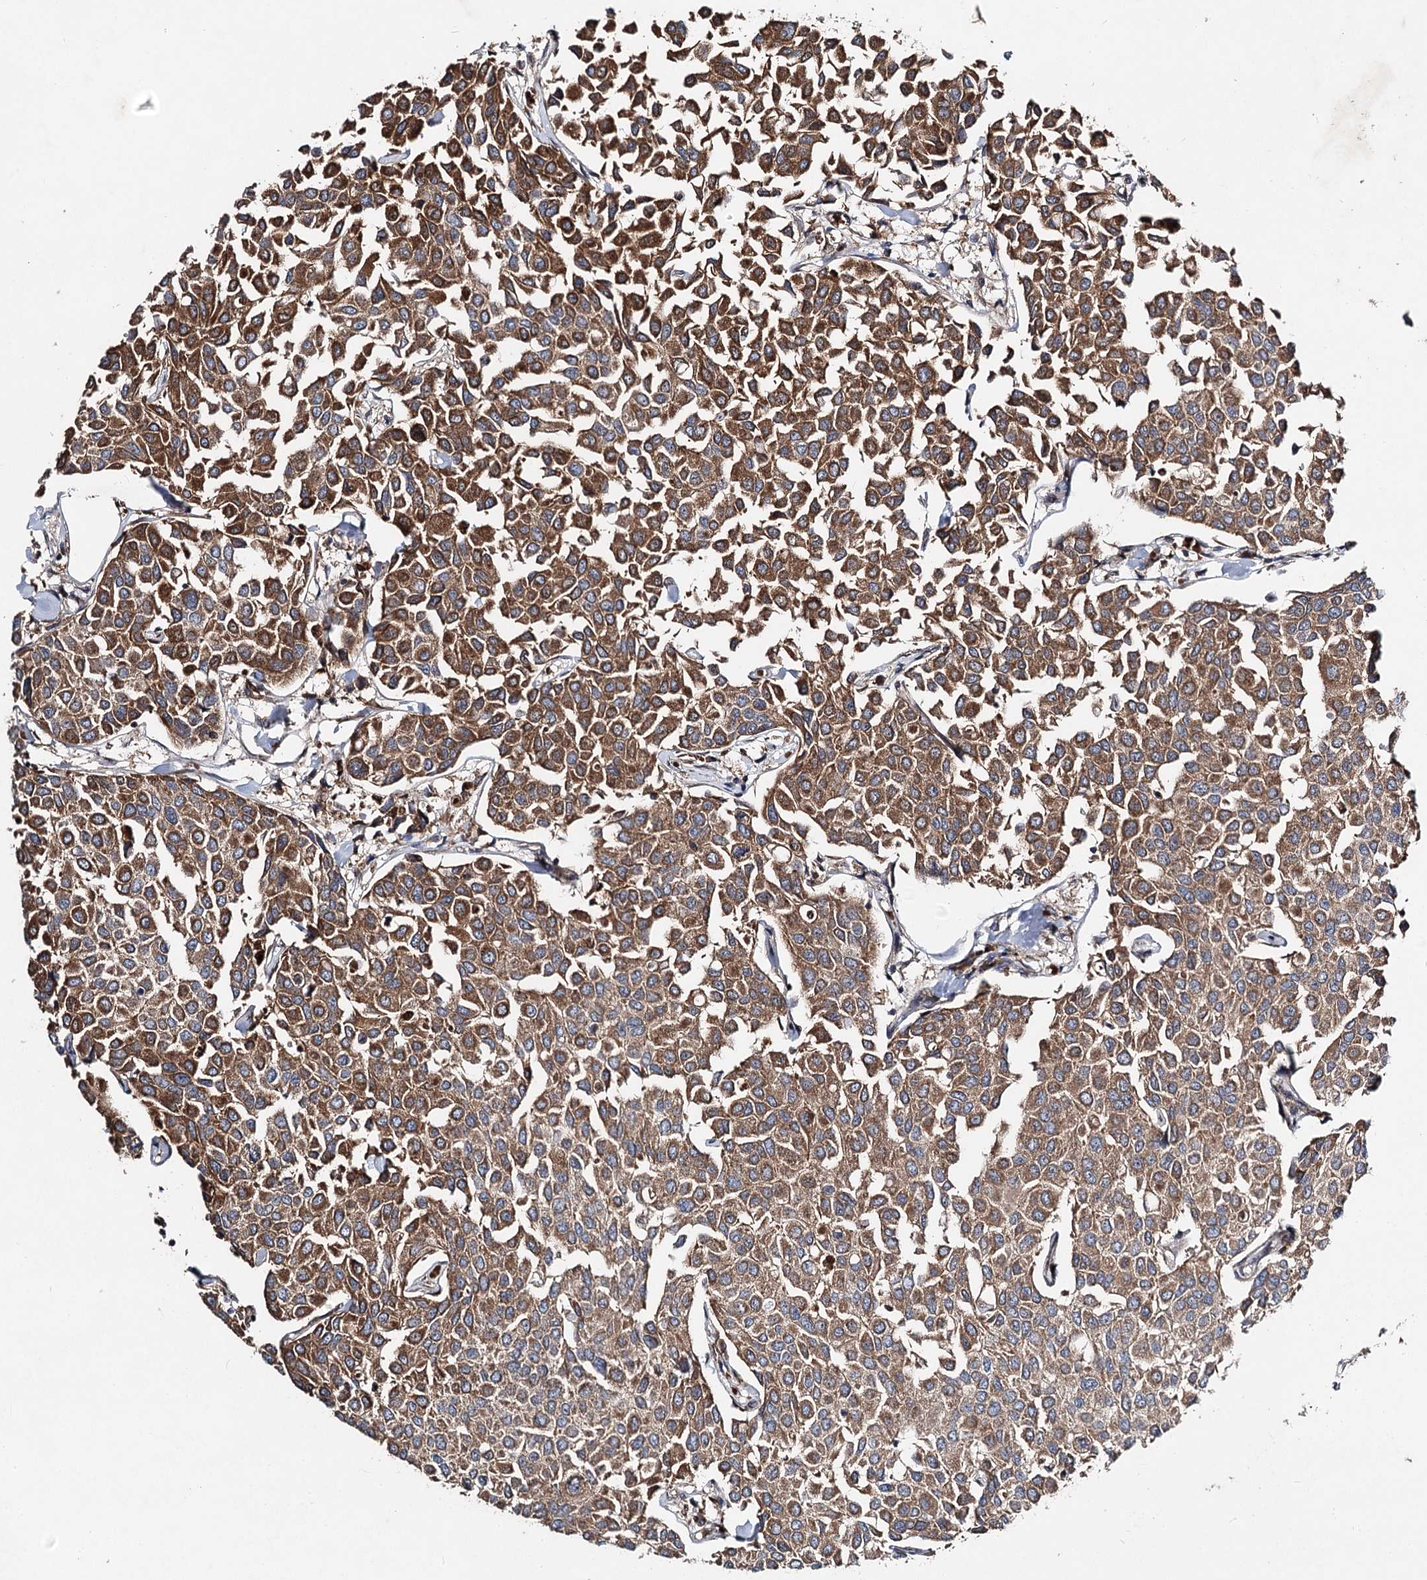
{"staining": {"intensity": "strong", "quantity": ">75%", "location": "cytoplasmic/membranous"}, "tissue": "breast cancer", "cell_type": "Tumor cells", "image_type": "cancer", "snomed": [{"axis": "morphology", "description": "Duct carcinoma"}, {"axis": "topography", "description": "Breast"}], "caption": "Immunohistochemical staining of human breast cancer reveals high levels of strong cytoplasmic/membranous protein staining in approximately >75% of tumor cells.", "gene": "MSANTD2", "patient": {"sex": "female", "age": 55}}